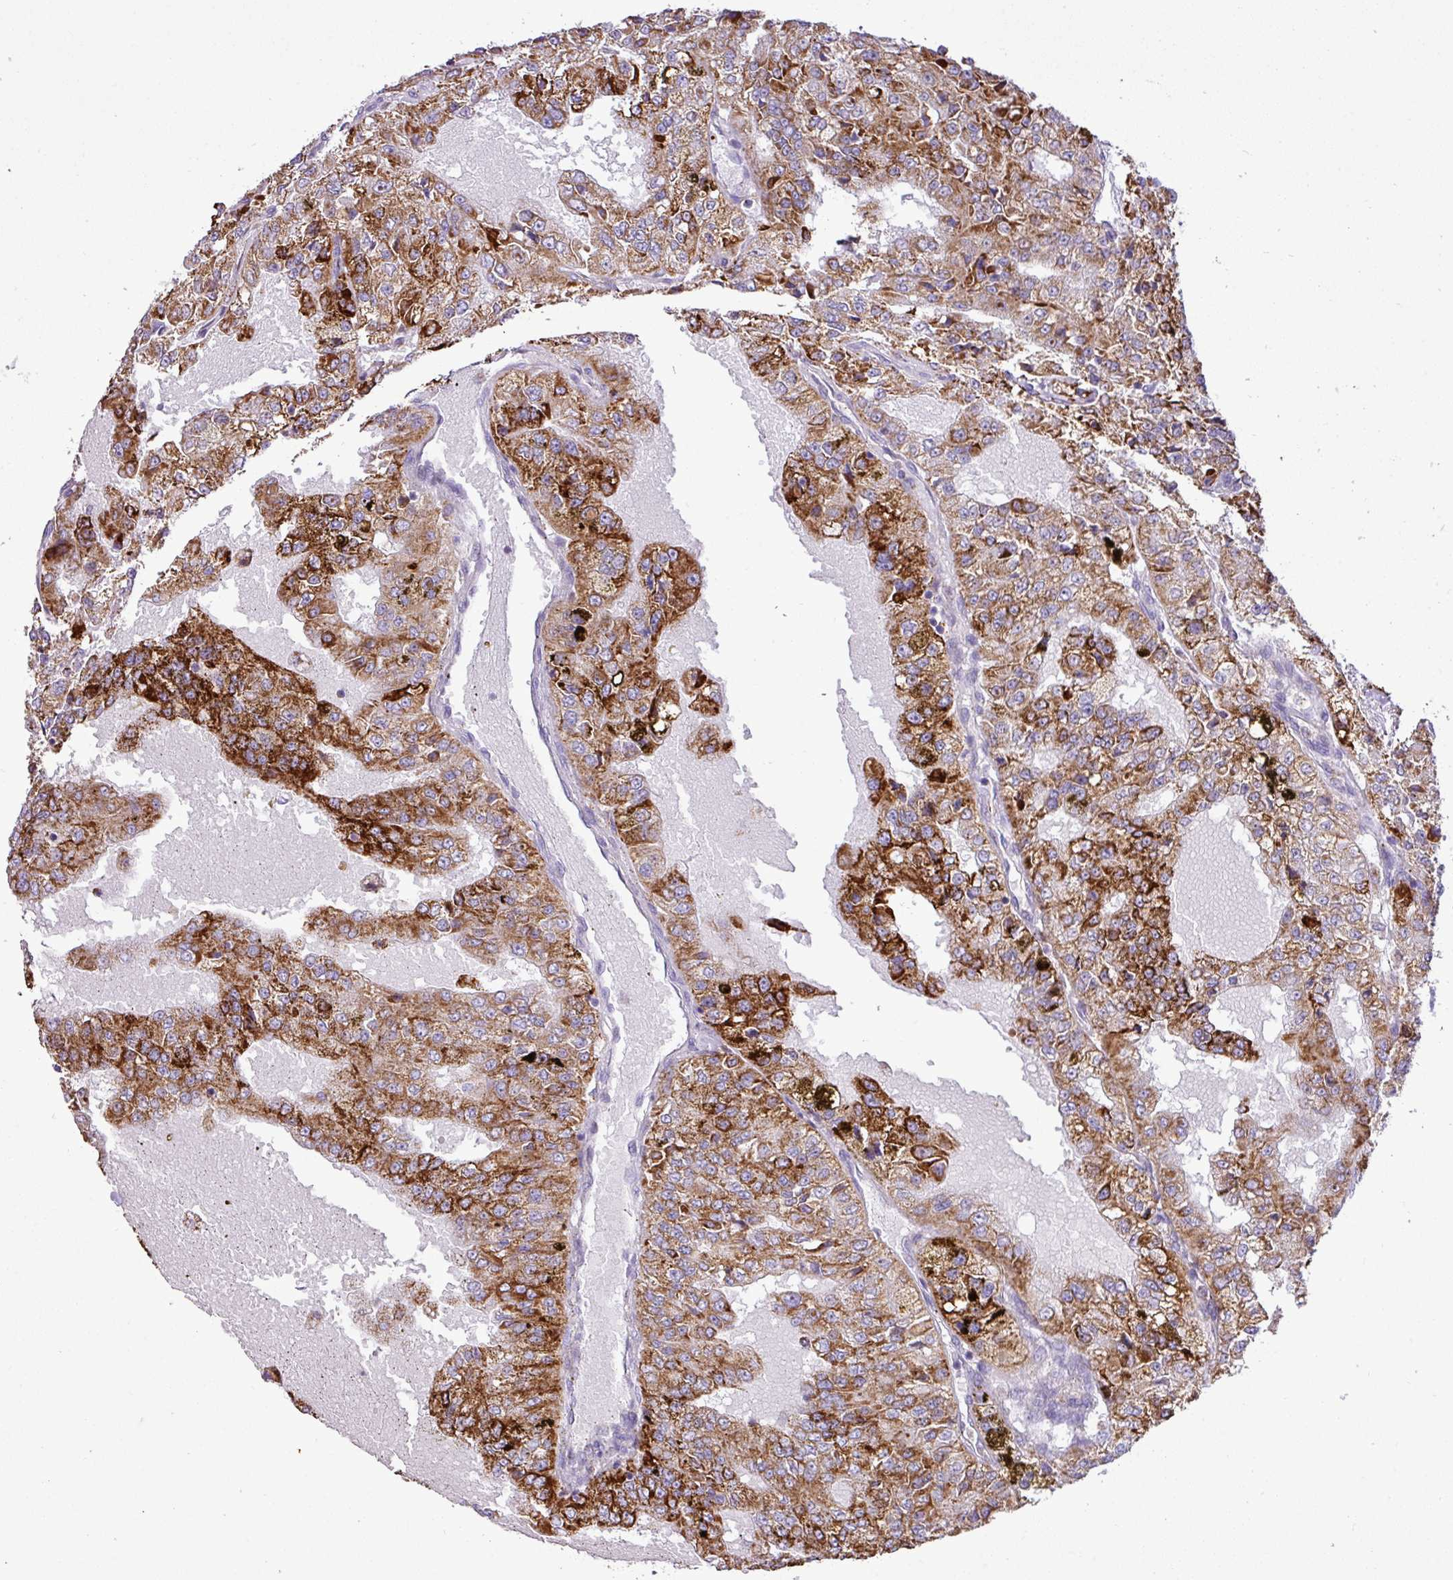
{"staining": {"intensity": "strong", "quantity": ">75%", "location": "cytoplasmic/membranous"}, "tissue": "renal cancer", "cell_type": "Tumor cells", "image_type": "cancer", "snomed": [{"axis": "morphology", "description": "Adenocarcinoma, NOS"}, {"axis": "topography", "description": "Kidney"}], "caption": "Human renal cancer stained with a brown dye exhibits strong cytoplasmic/membranous positive positivity in approximately >75% of tumor cells.", "gene": "SGPP1", "patient": {"sex": "female", "age": 63}}